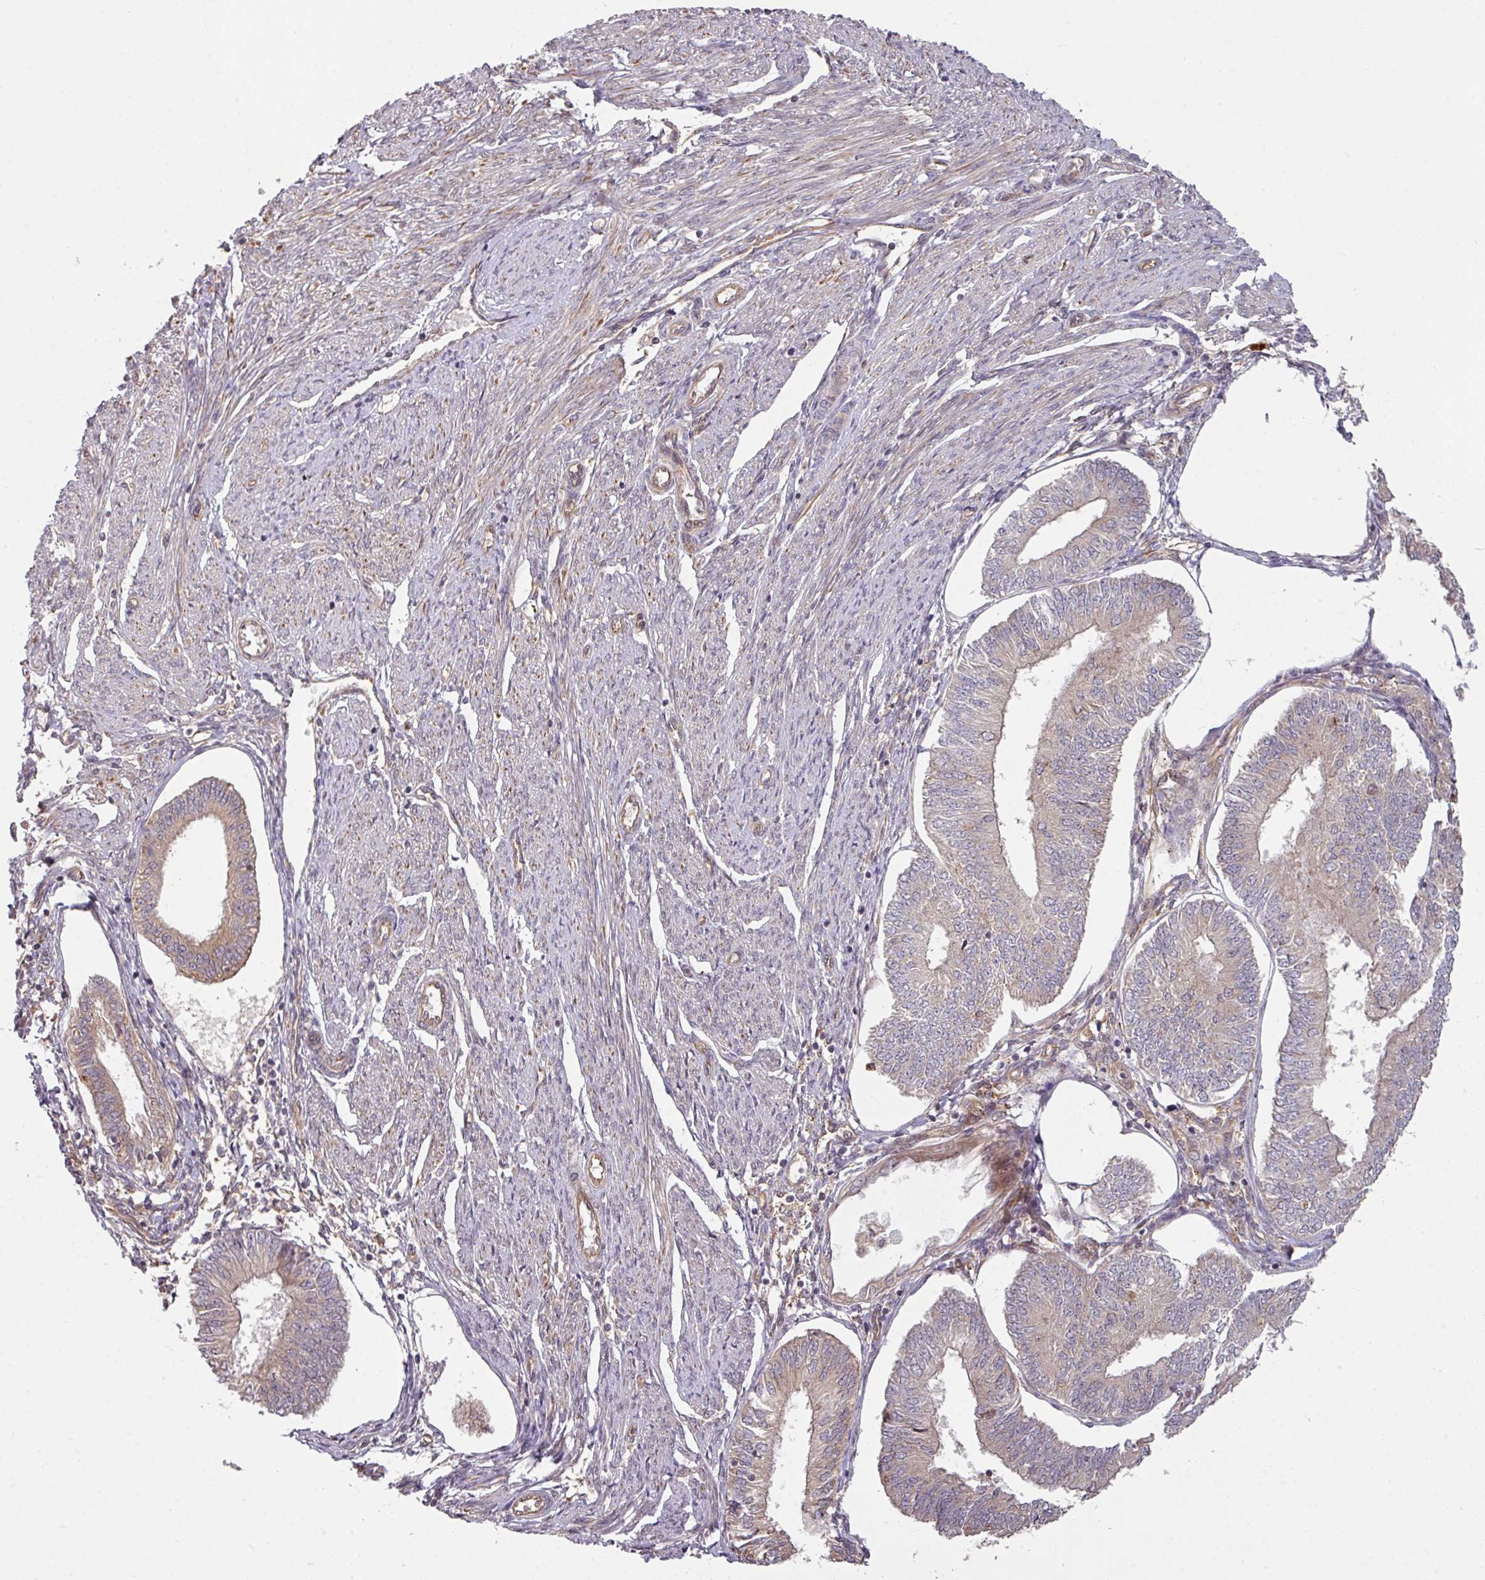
{"staining": {"intensity": "moderate", "quantity": "<25%", "location": "cytoplasmic/membranous"}, "tissue": "endometrial cancer", "cell_type": "Tumor cells", "image_type": "cancer", "snomed": [{"axis": "morphology", "description": "Adenocarcinoma, NOS"}, {"axis": "topography", "description": "Endometrium"}], "caption": "The immunohistochemical stain highlights moderate cytoplasmic/membranous staining in tumor cells of endometrial adenocarcinoma tissue.", "gene": "CYFIP2", "patient": {"sex": "female", "age": 58}}